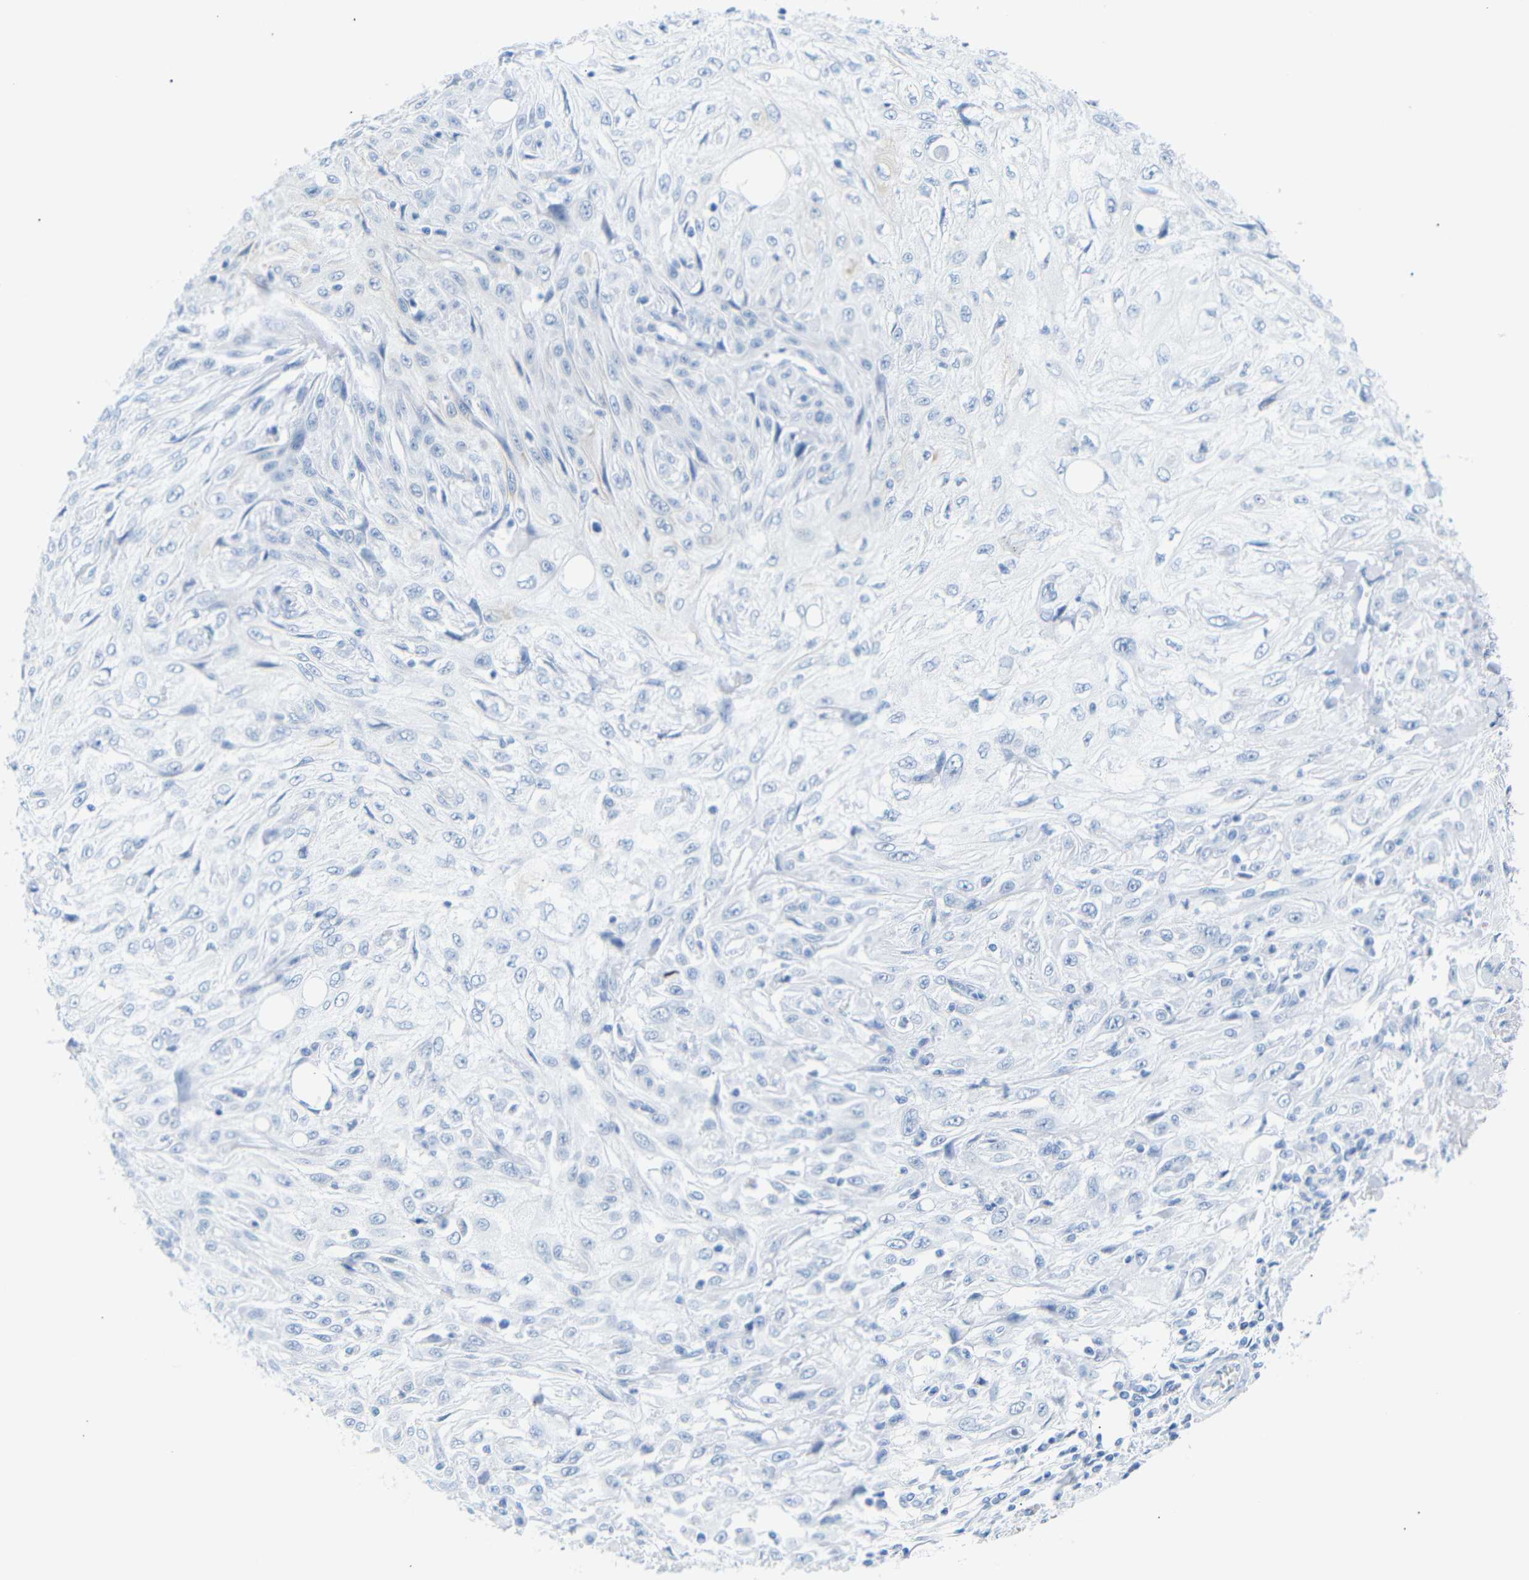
{"staining": {"intensity": "negative", "quantity": "none", "location": "none"}, "tissue": "skin cancer", "cell_type": "Tumor cells", "image_type": "cancer", "snomed": [{"axis": "morphology", "description": "Squamous cell carcinoma, NOS"}, {"axis": "topography", "description": "Skin"}], "caption": "Immunohistochemistry (IHC) photomicrograph of neoplastic tissue: skin cancer (squamous cell carcinoma) stained with DAB displays no significant protein expression in tumor cells.", "gene": "DYNAP", "patient": {"sex": "male", "age": 75}}